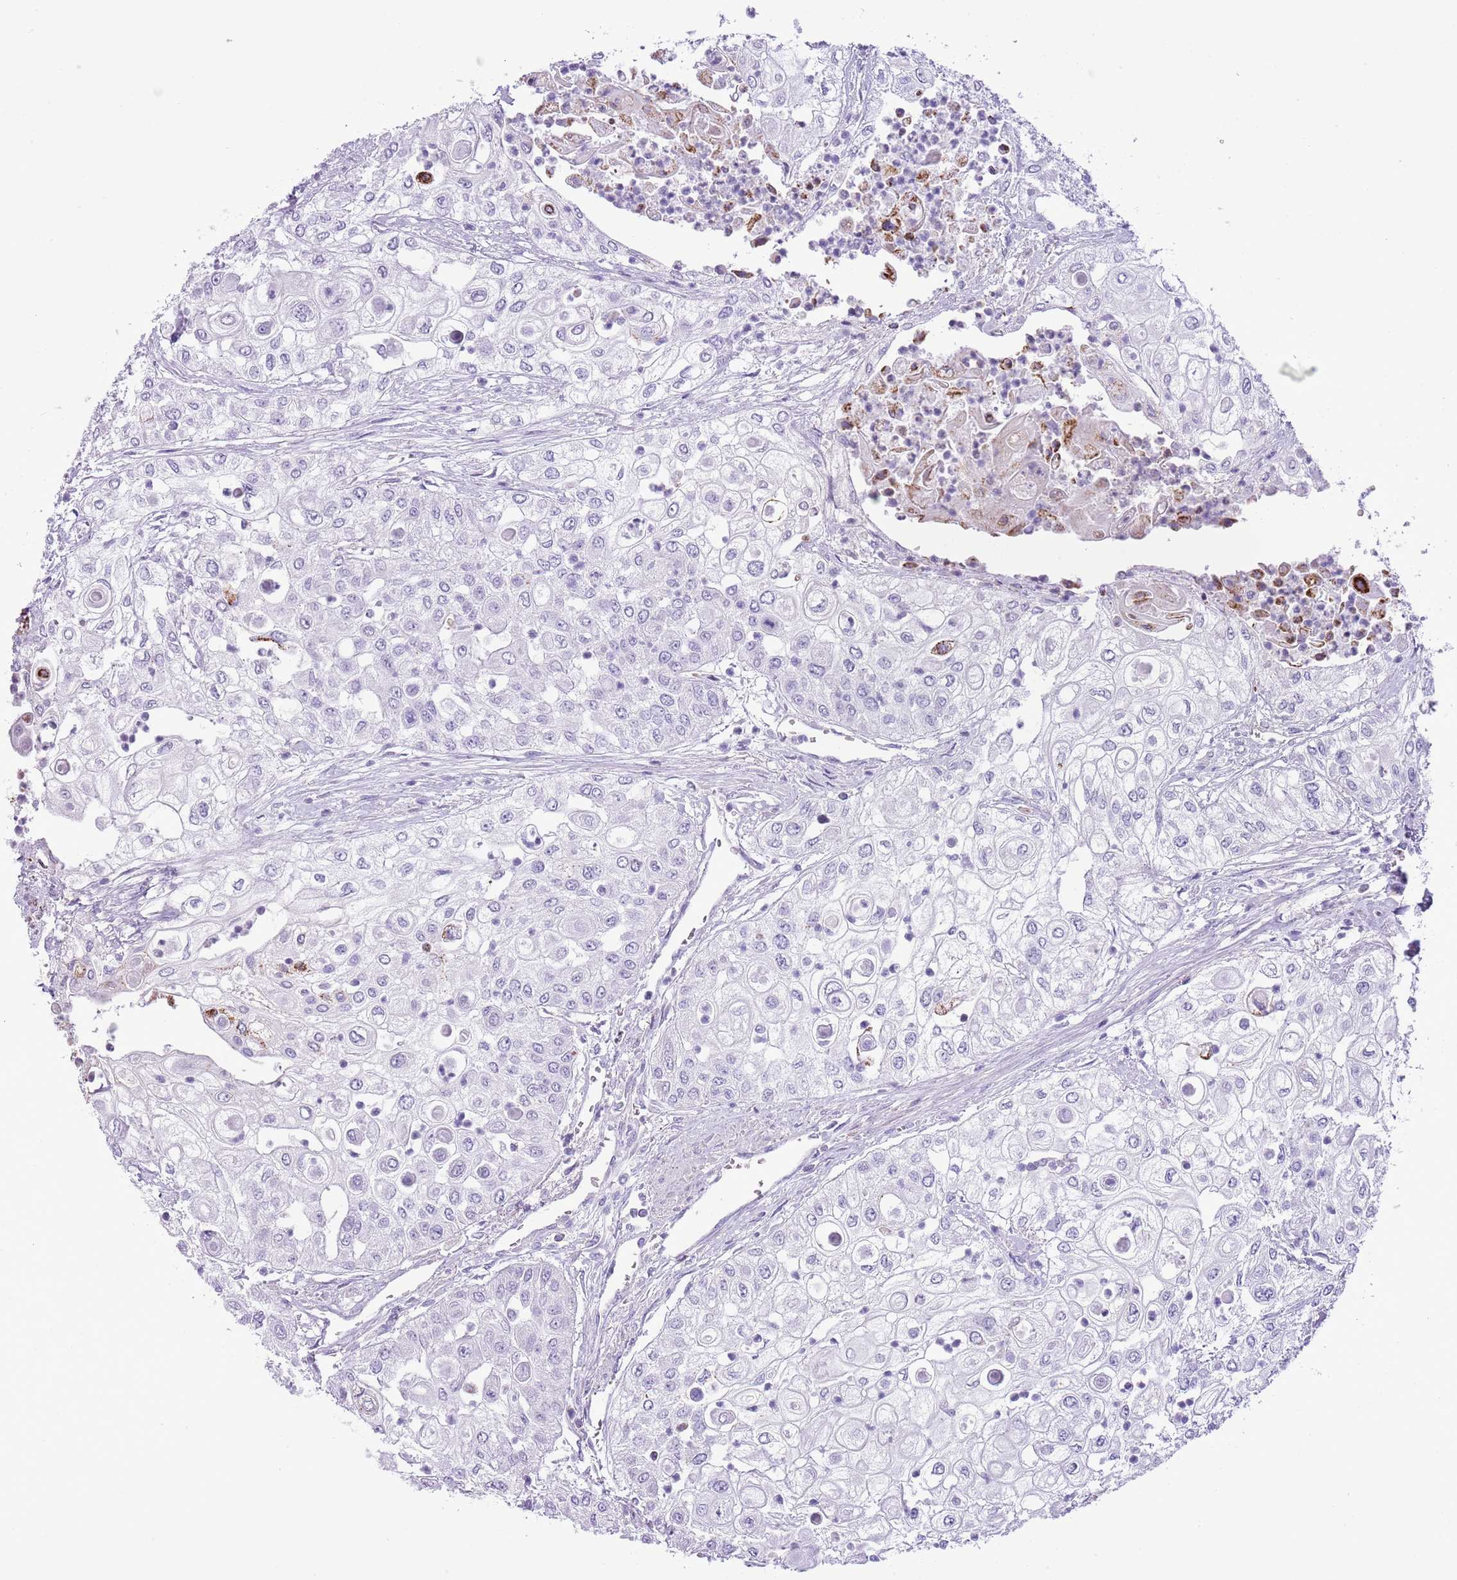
{"staining": {"intensity": "negative", "quantity": "none", "location": "none"}, "tissue": "urothelial cancer", "cell_type": "Tumor cells", "image_type": "cancer", "snomed": [{"axis": "morphology", "description": "Urothelial carcinoma, High grade"}, {"axis": "topography", "description": "Urinary bladder"}], "caption": "Tumor cells show no significant expression in urothelial cancer.", "gene": "SLC23A1", "patient": {"sex": "female", "age": 79}}